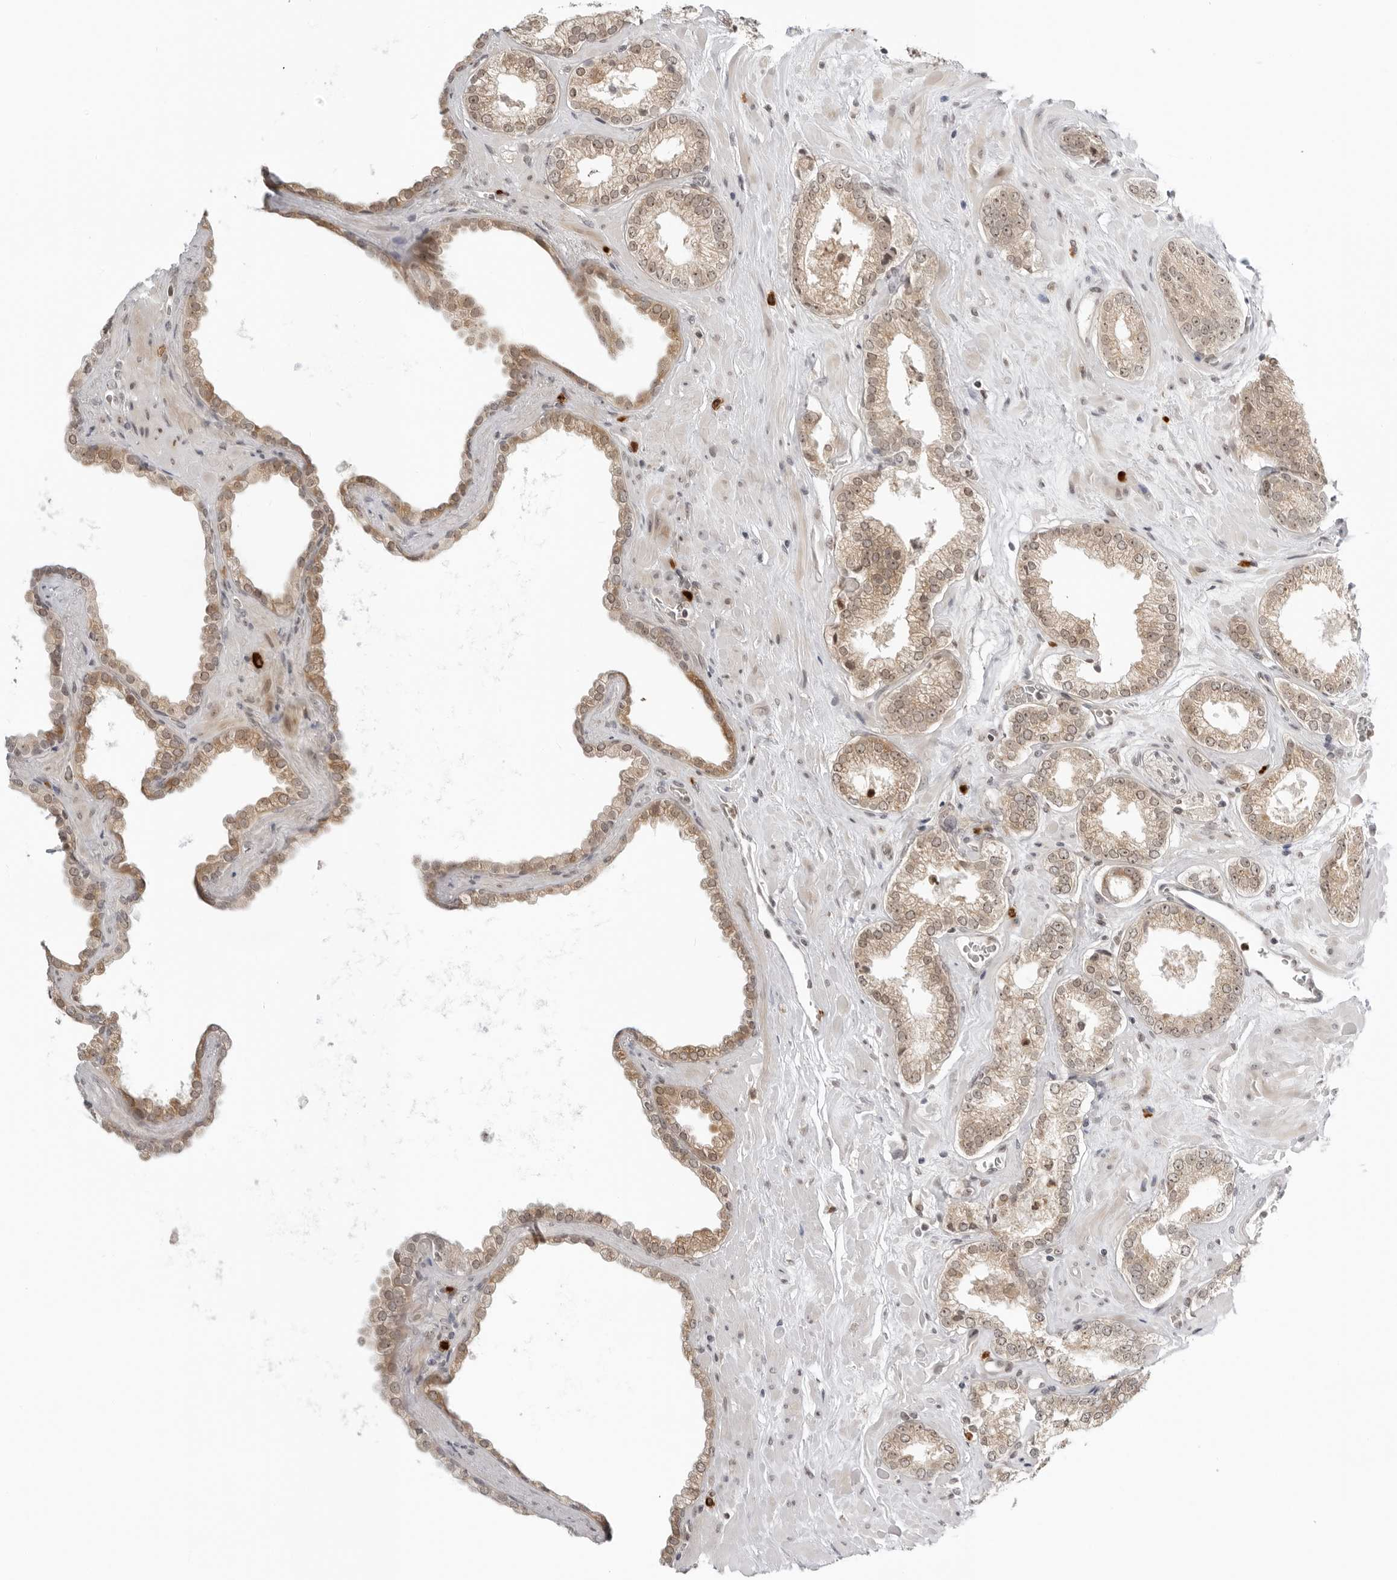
{"staining": {"intensity": "weak", "quantity": ">75%", "location": "cytoplasmic/membranous"}, "tissue": "prostate cancer", "cell_type": "Tumor cells", "image_type": "cancer", "snomed": [{"axis": "morphology", "description": "Adenocarcinoma, Low grade"}, {"axis": "topography", "description": "Prostate"}], "caption": "An immunohistochemistry micrograph of neoplastic tissue is shown. Protein staining in brown highlights weak cytoplasmic/membranous positivity in prostate adenocarcinoma (low-grade) within tumor cells.", "gene": "SUGCT", "patient": {"sex": "male", "age": 62}}